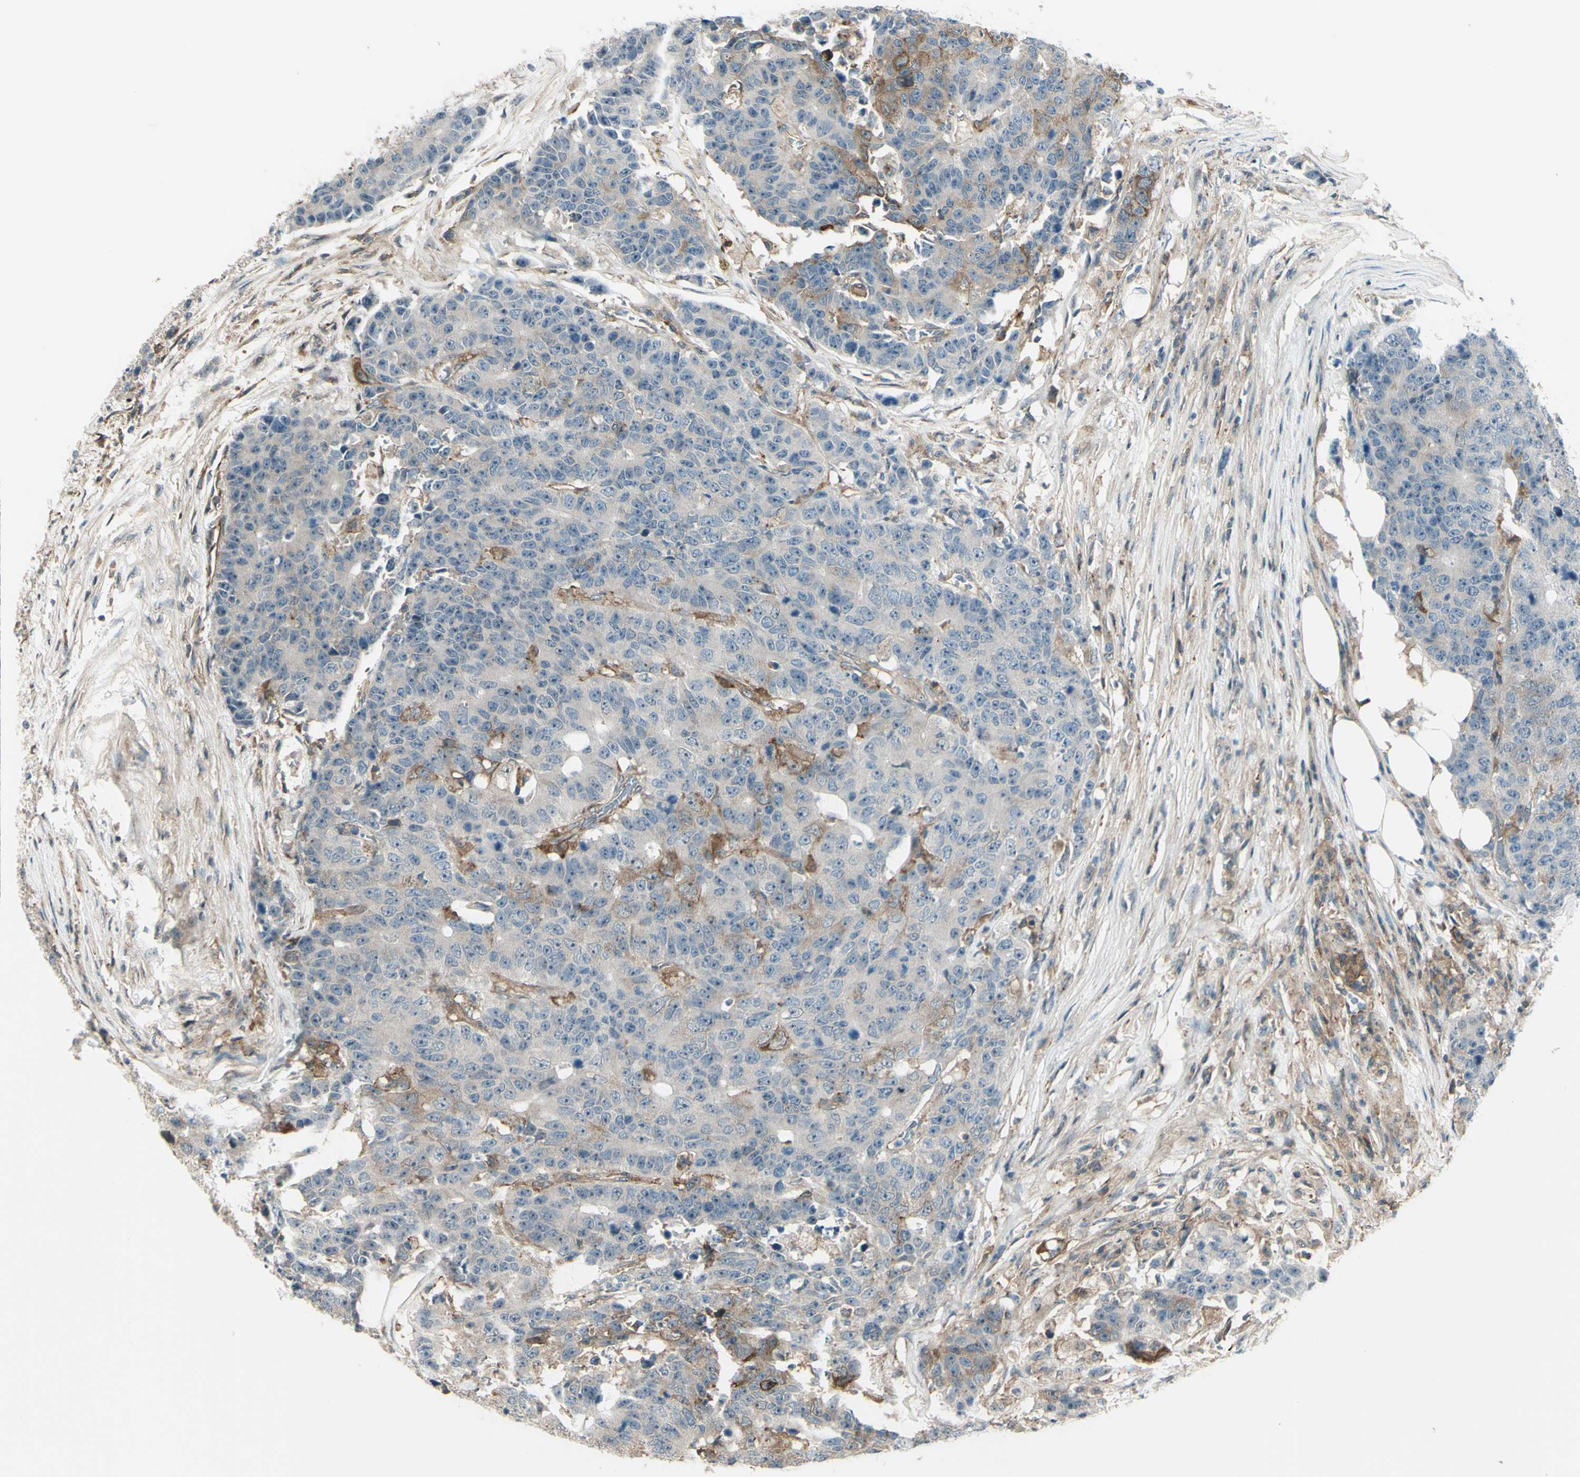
{"staining": {"intensity": "weak", "quantity": "<25%", "location": "cytoplasmic/membranous"}, "tissue": "colorectal cancer", "cell_type": "Tumor cells", "image_type": "cancer", "snomed": [{"axis": "morphology", "description": "Adenocarcinoma, NOS"}, {"axis": "topography", "description": "Colon"}], "caption": "IHC histopathology image of neoplastic tissue: human colorectal adenocarcinoma stained with DAB (3,3'-diaminobenzidine) reveals no significant protein expression in tumor cells.", "gene": "FXYD5", "patient": {"sex": "female", "age": 86}}